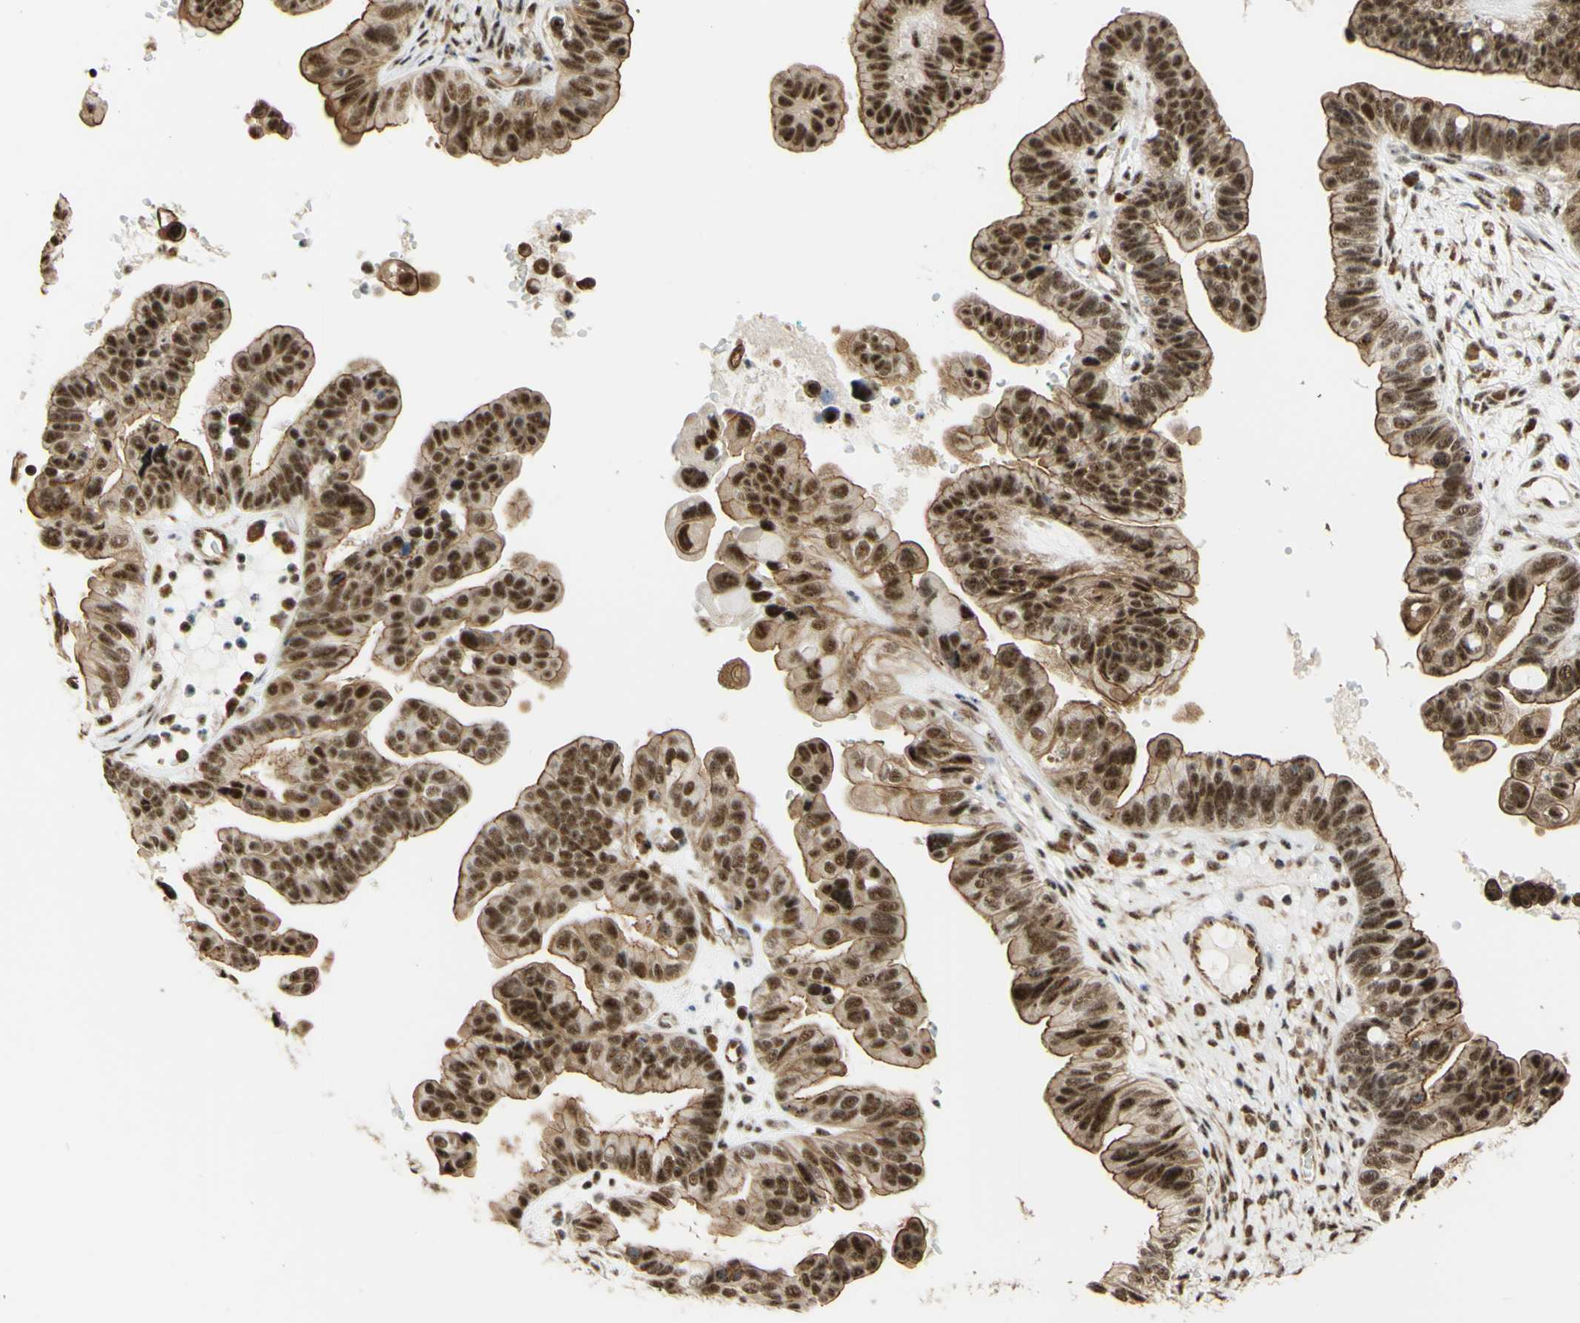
{"staining": {"intensity": "moderate", "quantity": ">75%", "location": "nuclear"}, "tissue": "ovarian cancer", "cell_type": "Tumor cells", "image_type": "cancer", "snomed": [{"axis": "morphology", "description": "Cystadenocarcinoma, serous, NOS"}, {"axis": "topography", "description": "Ovary"}], "caption": "Tumor cells reveal medium levels of moderate nuclear staining in about >75% of cells in human ovarian cancer (serous cystadenocarcinoma). The staining was performed using DAB, with brown indicating positive protein expression. Nuclei are stained blue with hematoxylin.", "gene": "SAP18", "patient": {"sex": "female", "age": 56}}